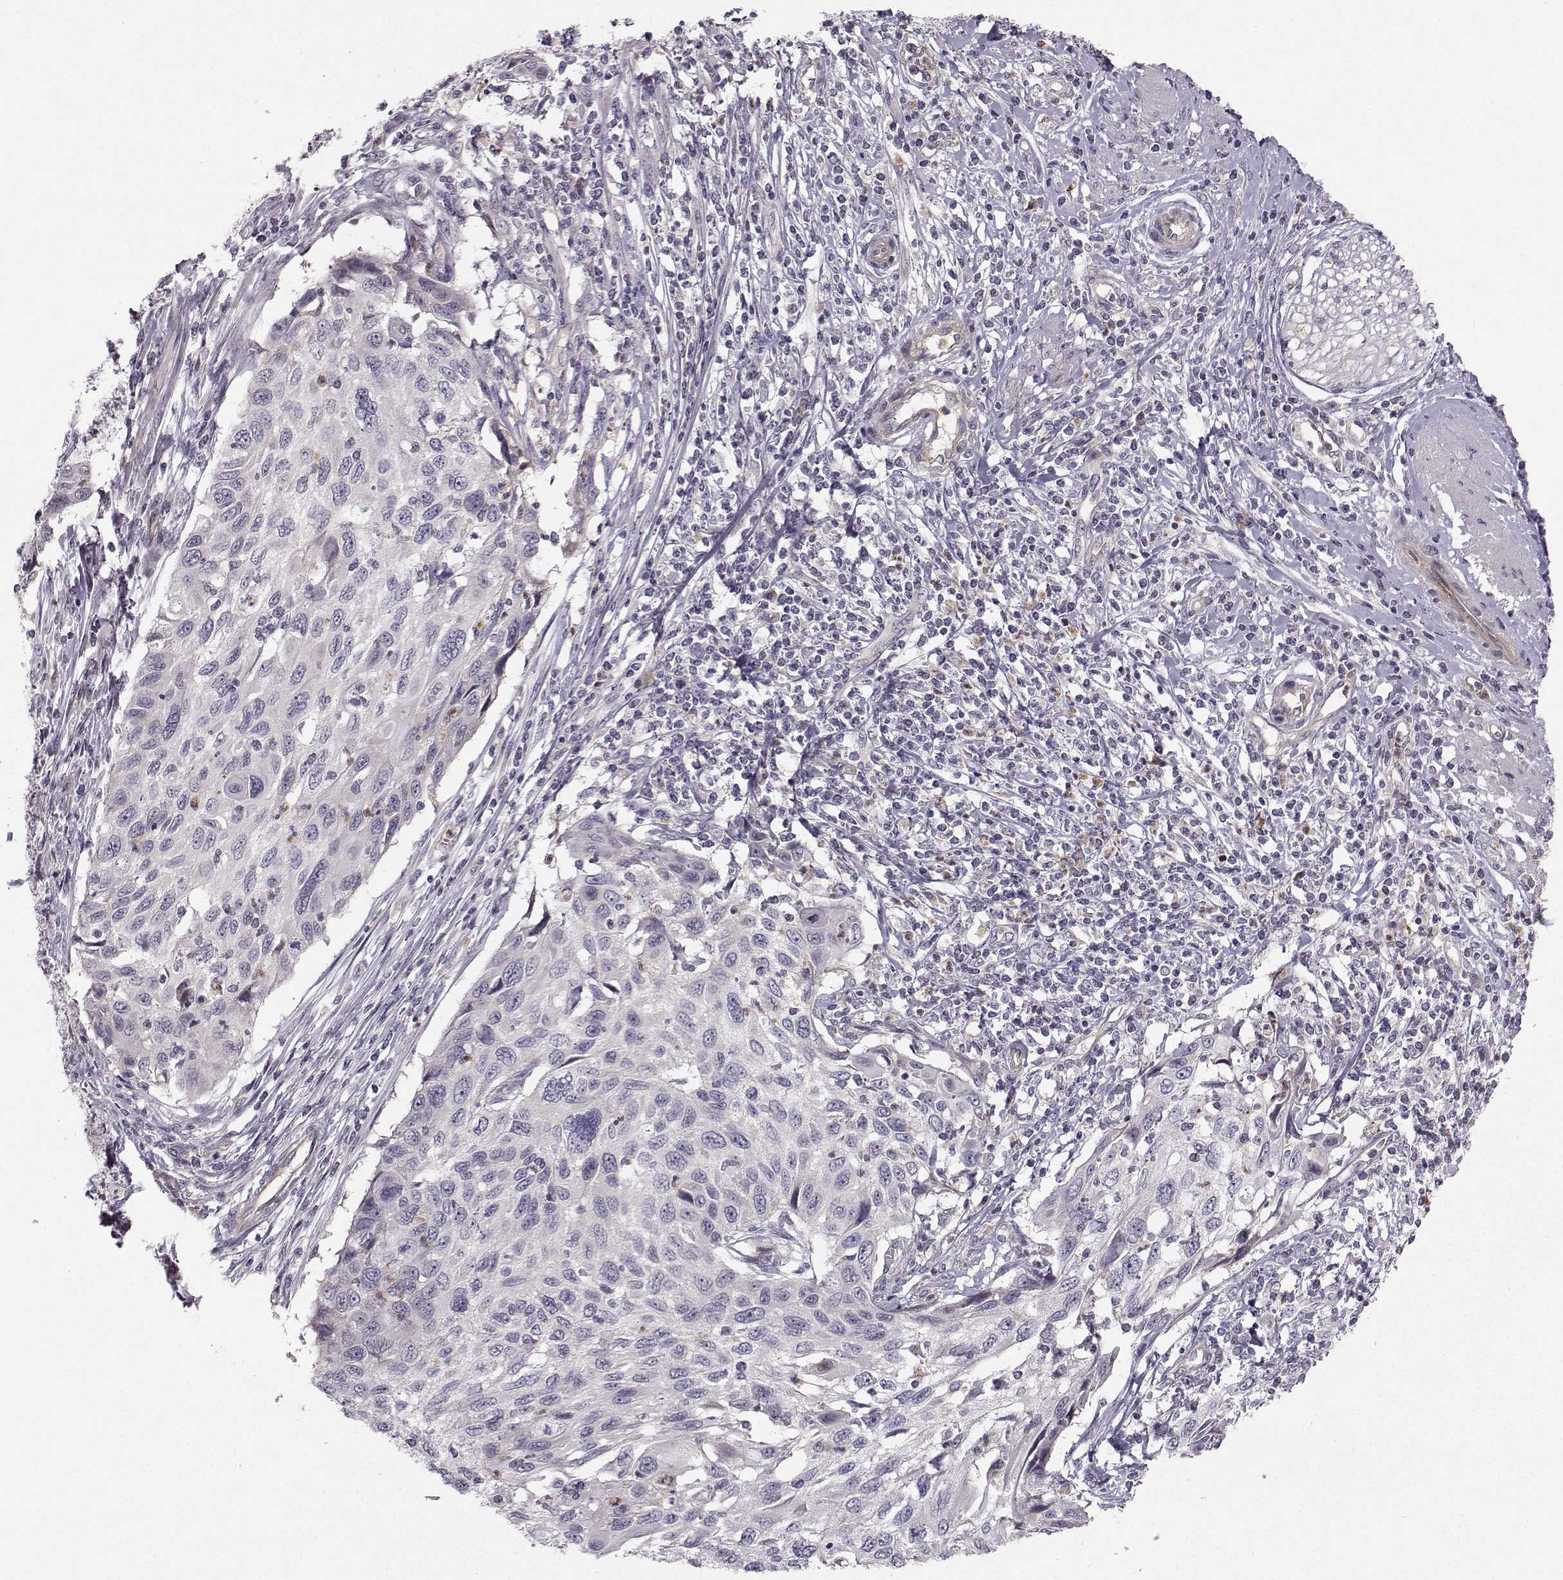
{"staining": {"intensity": "negative", "quantity": "none", "location": "none"}, "tissue": "cervical cancer", "cell_type": "Tumor cells", "image_type": "cancer", "snomed": [{"axis": "morphology", "description": "Squamous cell carcinoma, NOS"}, {"axis": "topography", "description": "Cervix"}], "caption": "IHC photomicrograph of squamous cell carcinoma (cervical) stained for a protein (brown), which reveals no staining in tumor cells. (DAB (3,3'-diaminobenzidine) immunohistochemistry visualized using brightfield microscopy, high magnification).", "gene": "OPRD1", "patient": {"sex": "female", "age": 70}}